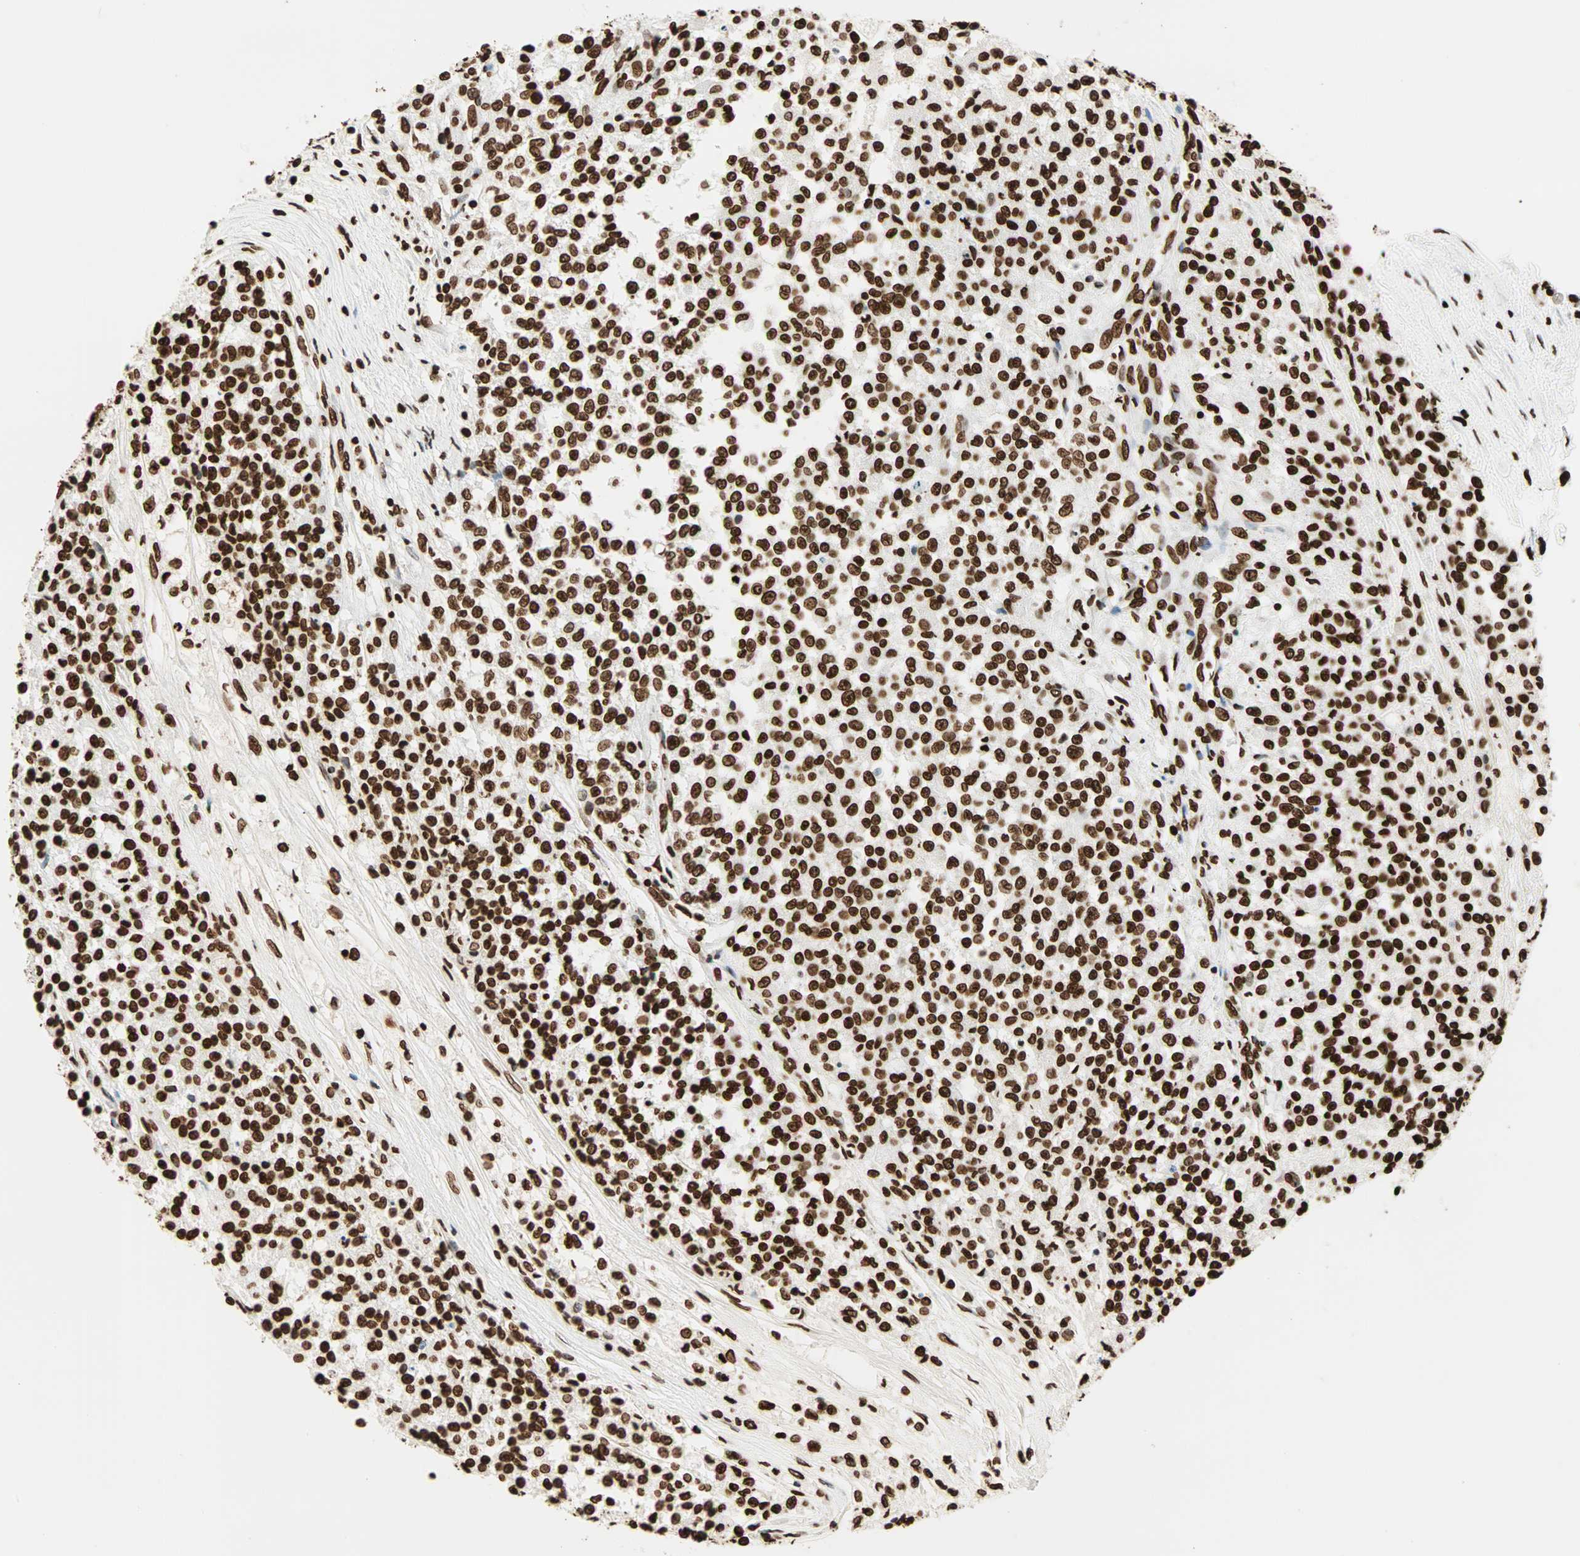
{"staining": {"intensity": "strong", "quantity": ">75%", "location": "nuclear"}, "tissue": "testis cancer", "cell_type": "Tumor cells", "image_type": "cancer", "snomed": [{"axis": "morphology", "description": "Seminoma, NOS"}, {"axis": "topography", "description": "Testis"}], "caption": "Strong nuclear protein expression is appreciated in approximately >75% of tumor cells in testis cancer.", "gene": "GLI2", "patient": {"sex": "male", "age": 59}}